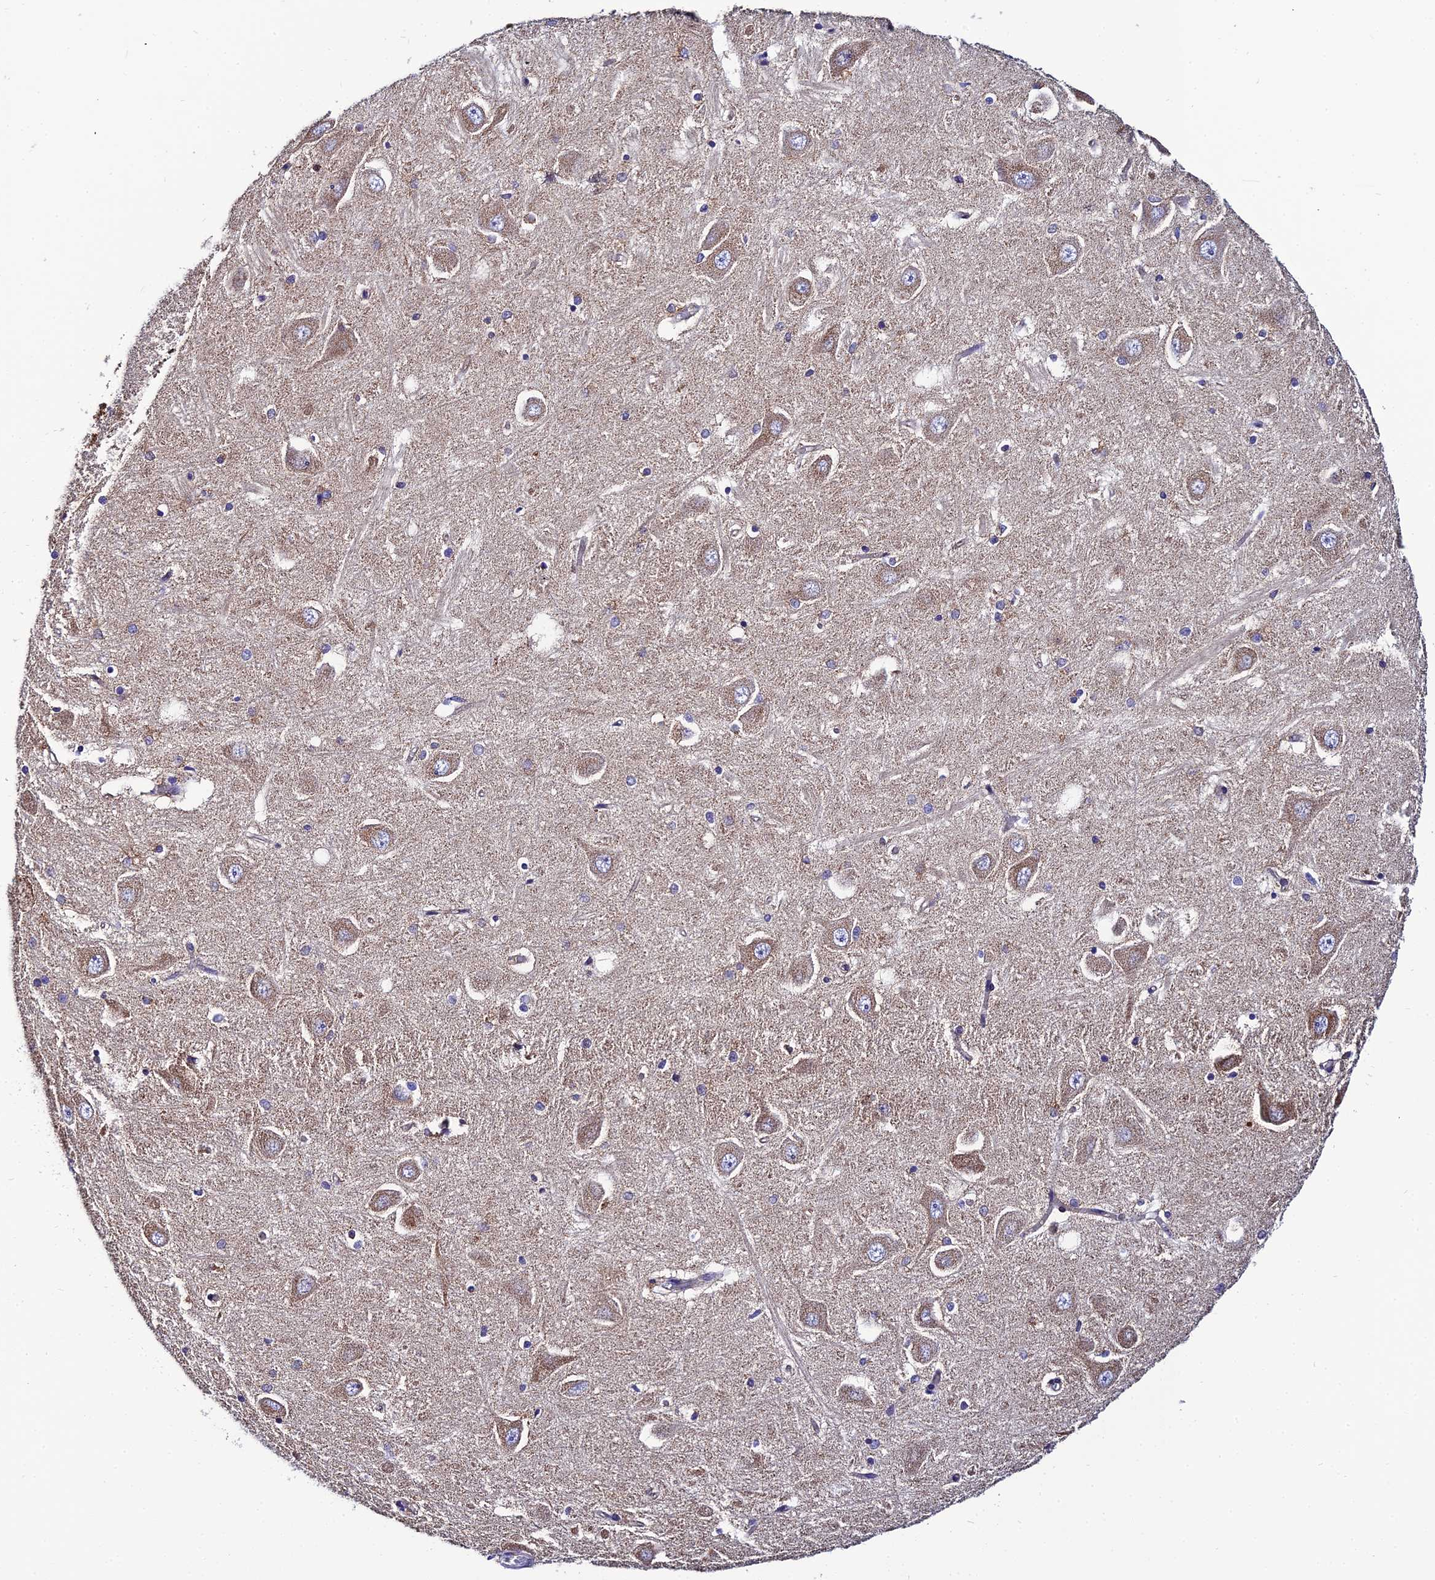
{"staining": {"intensity": "weak", "quantity": "25%-75%", "location": "cytoplasmic/membranous"}, "tissue": "hippocampus", "cell_type": "Glial cells", "image_type": "normal", "snomed": [{"axis": "morphology", "description": "Normal tissue, NOS"}, {"axis": "topography", "description": "Hippocampus"}], "caption": "Hippocampus stained with DAB (3,3'-diaminobenzidine) immunohistochemistry exhibits low levels of weak cytoplasmic/membranous expression in about 25%-75% of glial cells.", "gene": "NIPSNAP3A", "patient": {"sex": "male", "age": 45}}